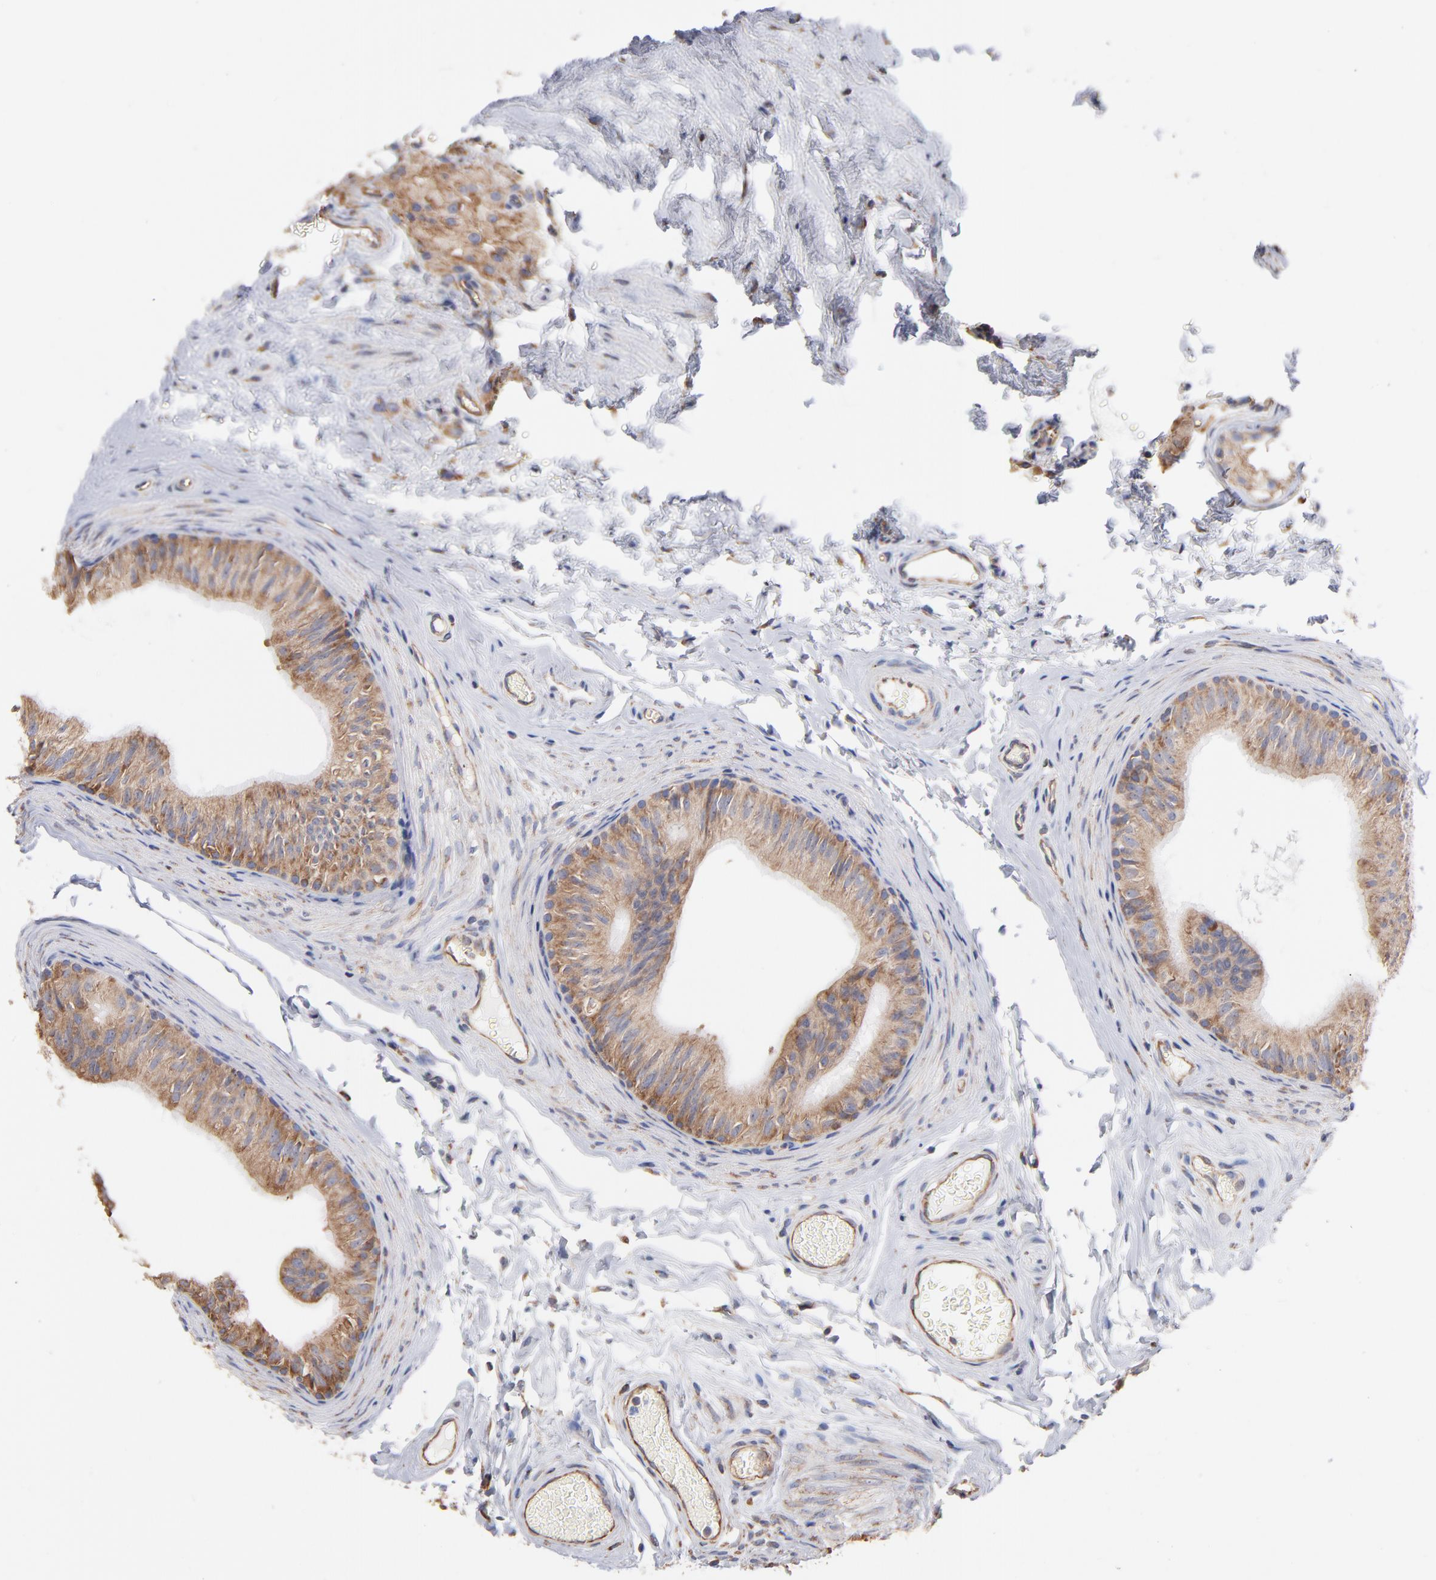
{"staining": {"intensity": "moderate", "quantity": ">75%", "location": "cytoplasmic/membranous"}, "tissue": "epididymis", "cell_type": "Glandular cells", "image_type": "normal", "snomed": [{"axis": "morphology", "description": "Normal tissue, NOS"}, {"axis": "topography", "description": "Testis"}, {"axis": "topography", "description": "Epididymis"}], "caption": "Unremarkable epididymis displays moderate cytoplasmic/membranous staining in approximately >75% of glandular cells, visualized by immunohistochemistry. The staining is performed using DAB (3,3'-diaminobenzidine) brown chromogen to label protein expression. The nuclei are counter-stained blue using hematoxylin.", "gene": "RPL9", "patient": {"sex": "male", "age": 36}}